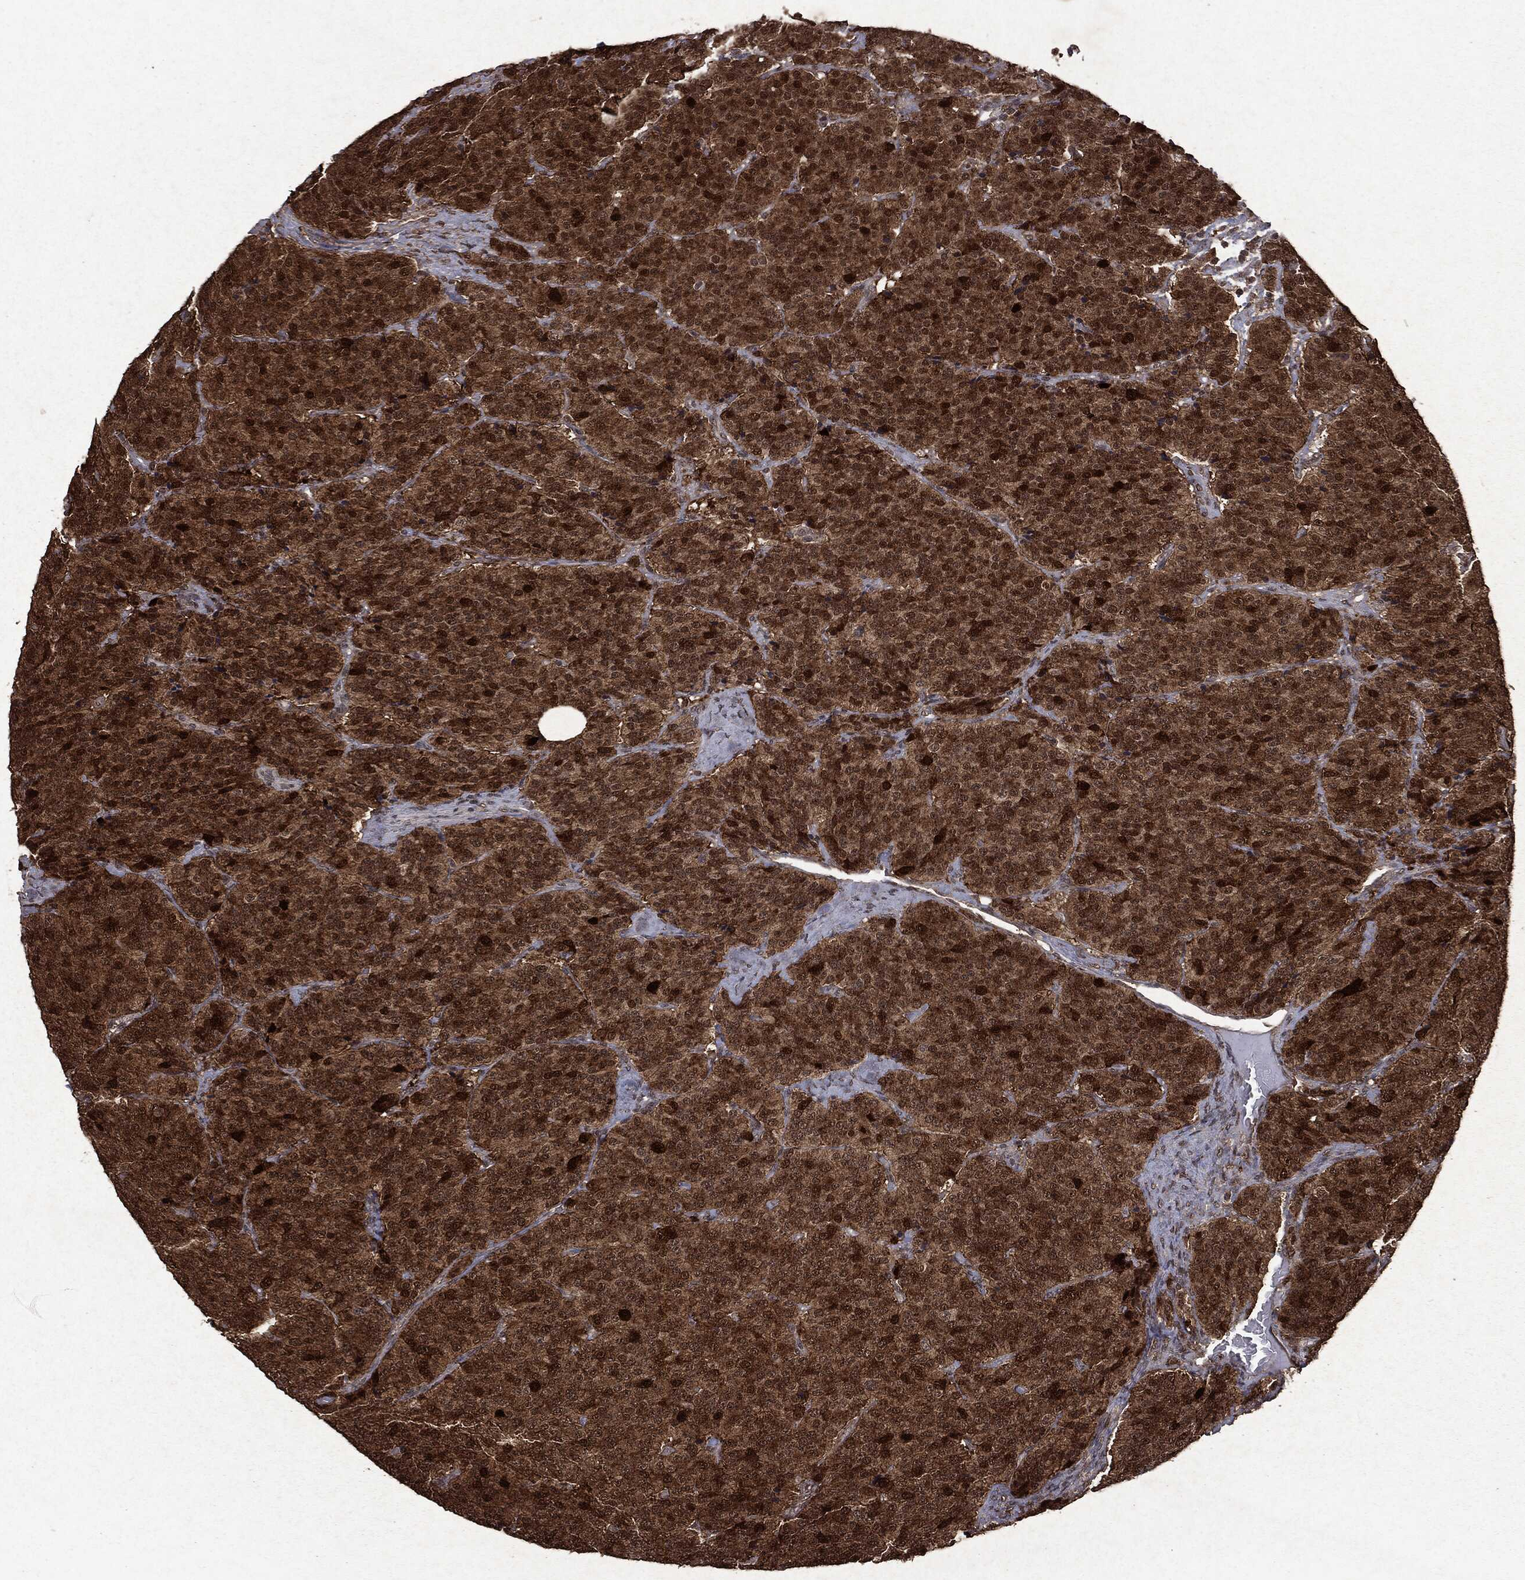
{"staining": {"intensity": "strong", "quantity": ">75%", "location": "cytoplasmic/membranous"}, "tissue": "carcinoid", "cell_type": "Tumor cells", "image_type": "cancer", "snomed": [{"axis": "morphology", "description": "Carcinoid, malignant, NOS"}, {"axis": "topography", "description": "Small intestine"}], "caption": "Approximately >75% of tumor cells in carcinoid (malignant) display strong cytoplasmic/membranous protein positivity as visualized by brown immunohistochemical staining.", "gene": "PEBP1", "patient": {"sex": "female", "age": 58}}